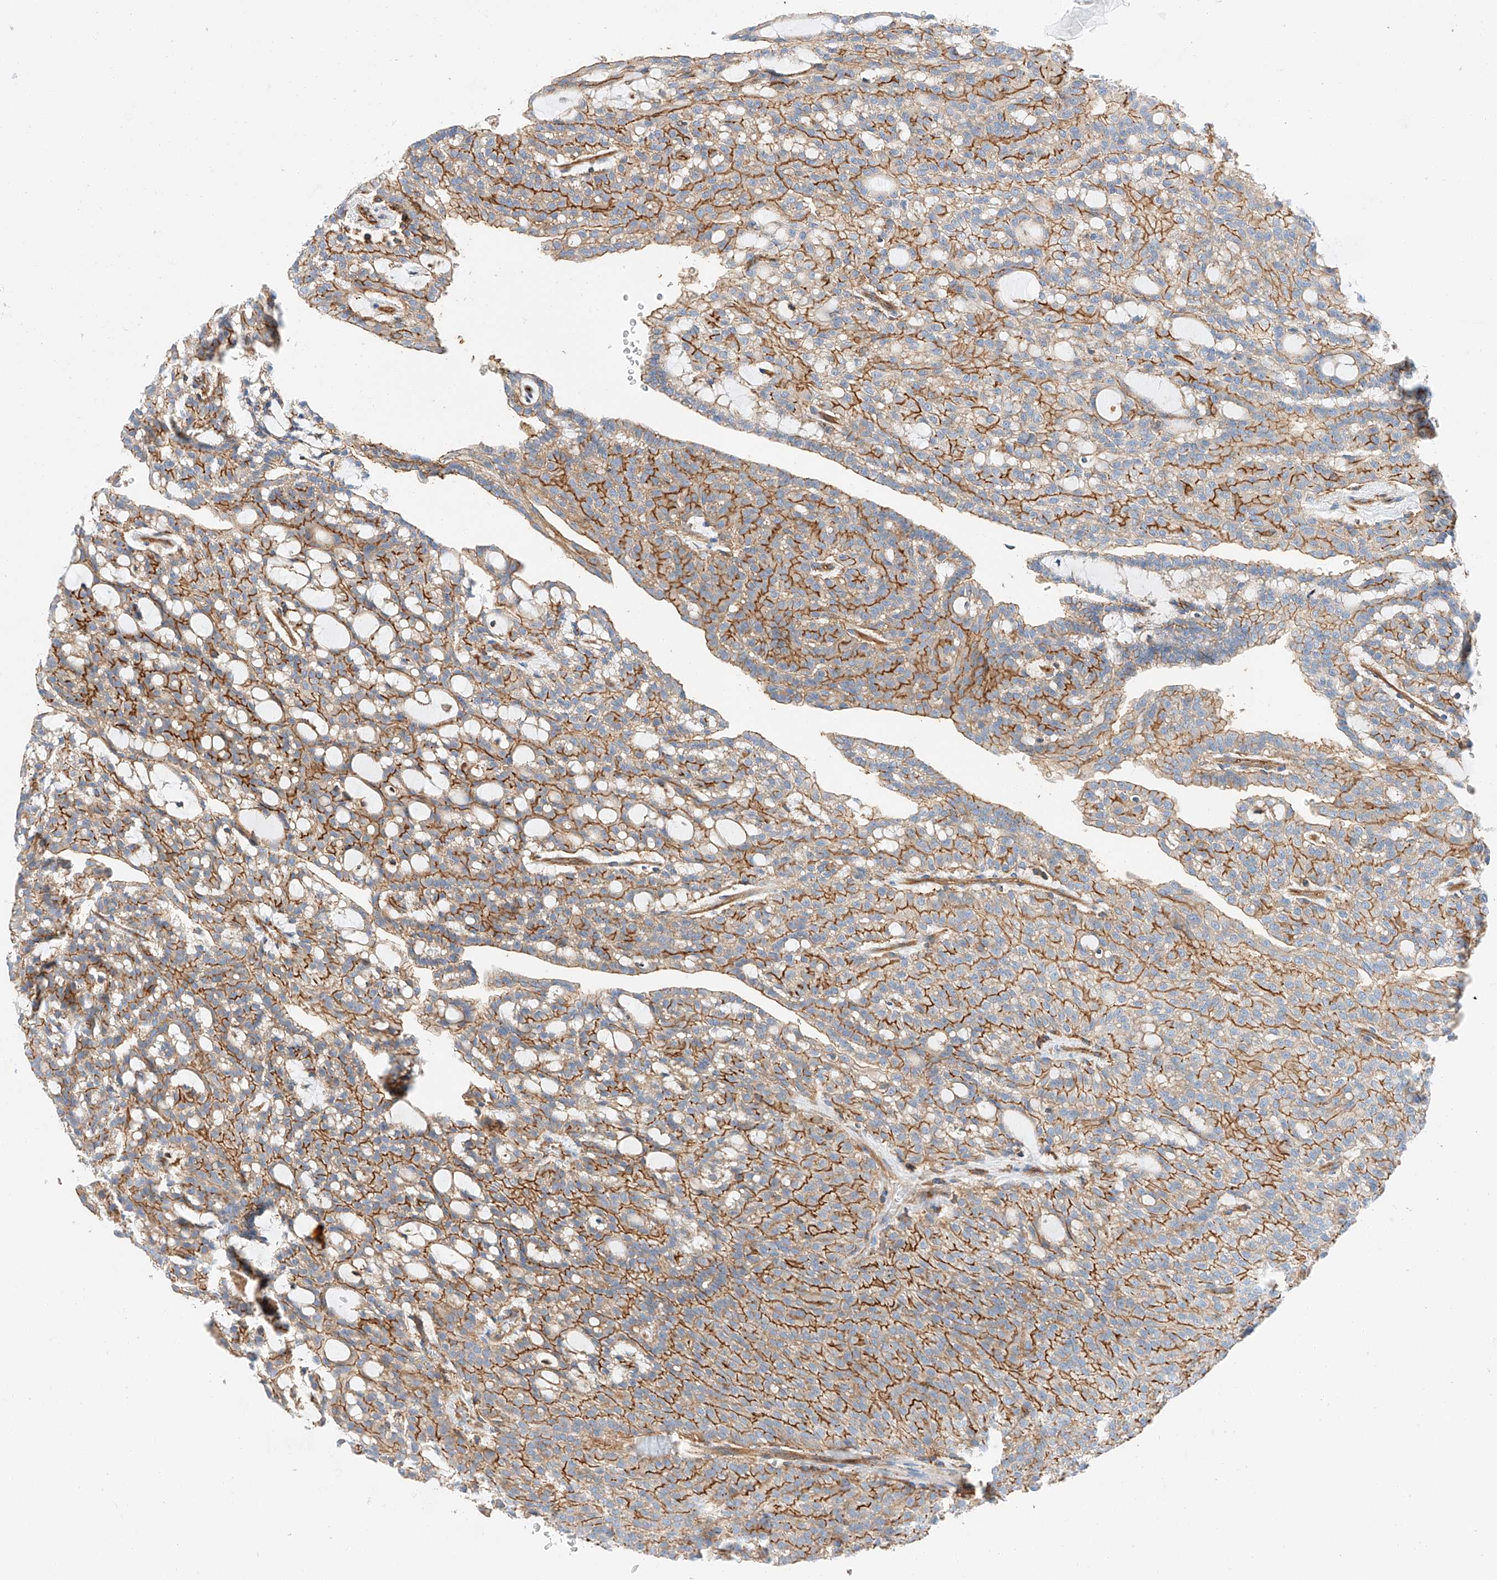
{"staining": {"intensity": "moderate", "quantity": ">75%", "location": "cytoplasmic/membranous"}, "tissue": "renal cancer", "cell_type": "Tumor cells", "image_type": "cancer", "snomed": [{"axis": "morphology", "description": "Adenocarcinoma, NOS"}, {"axis": "topography", "description": "Kidney"}], "caption": "An image of human renal cancer (adenocarcinoma) stained for a protein demonstrates moderate cytoplasmic/membranous brown staining in tumor cells.", "gene": "HAUS4", "patient": {"sex": "male", "age": 63}}